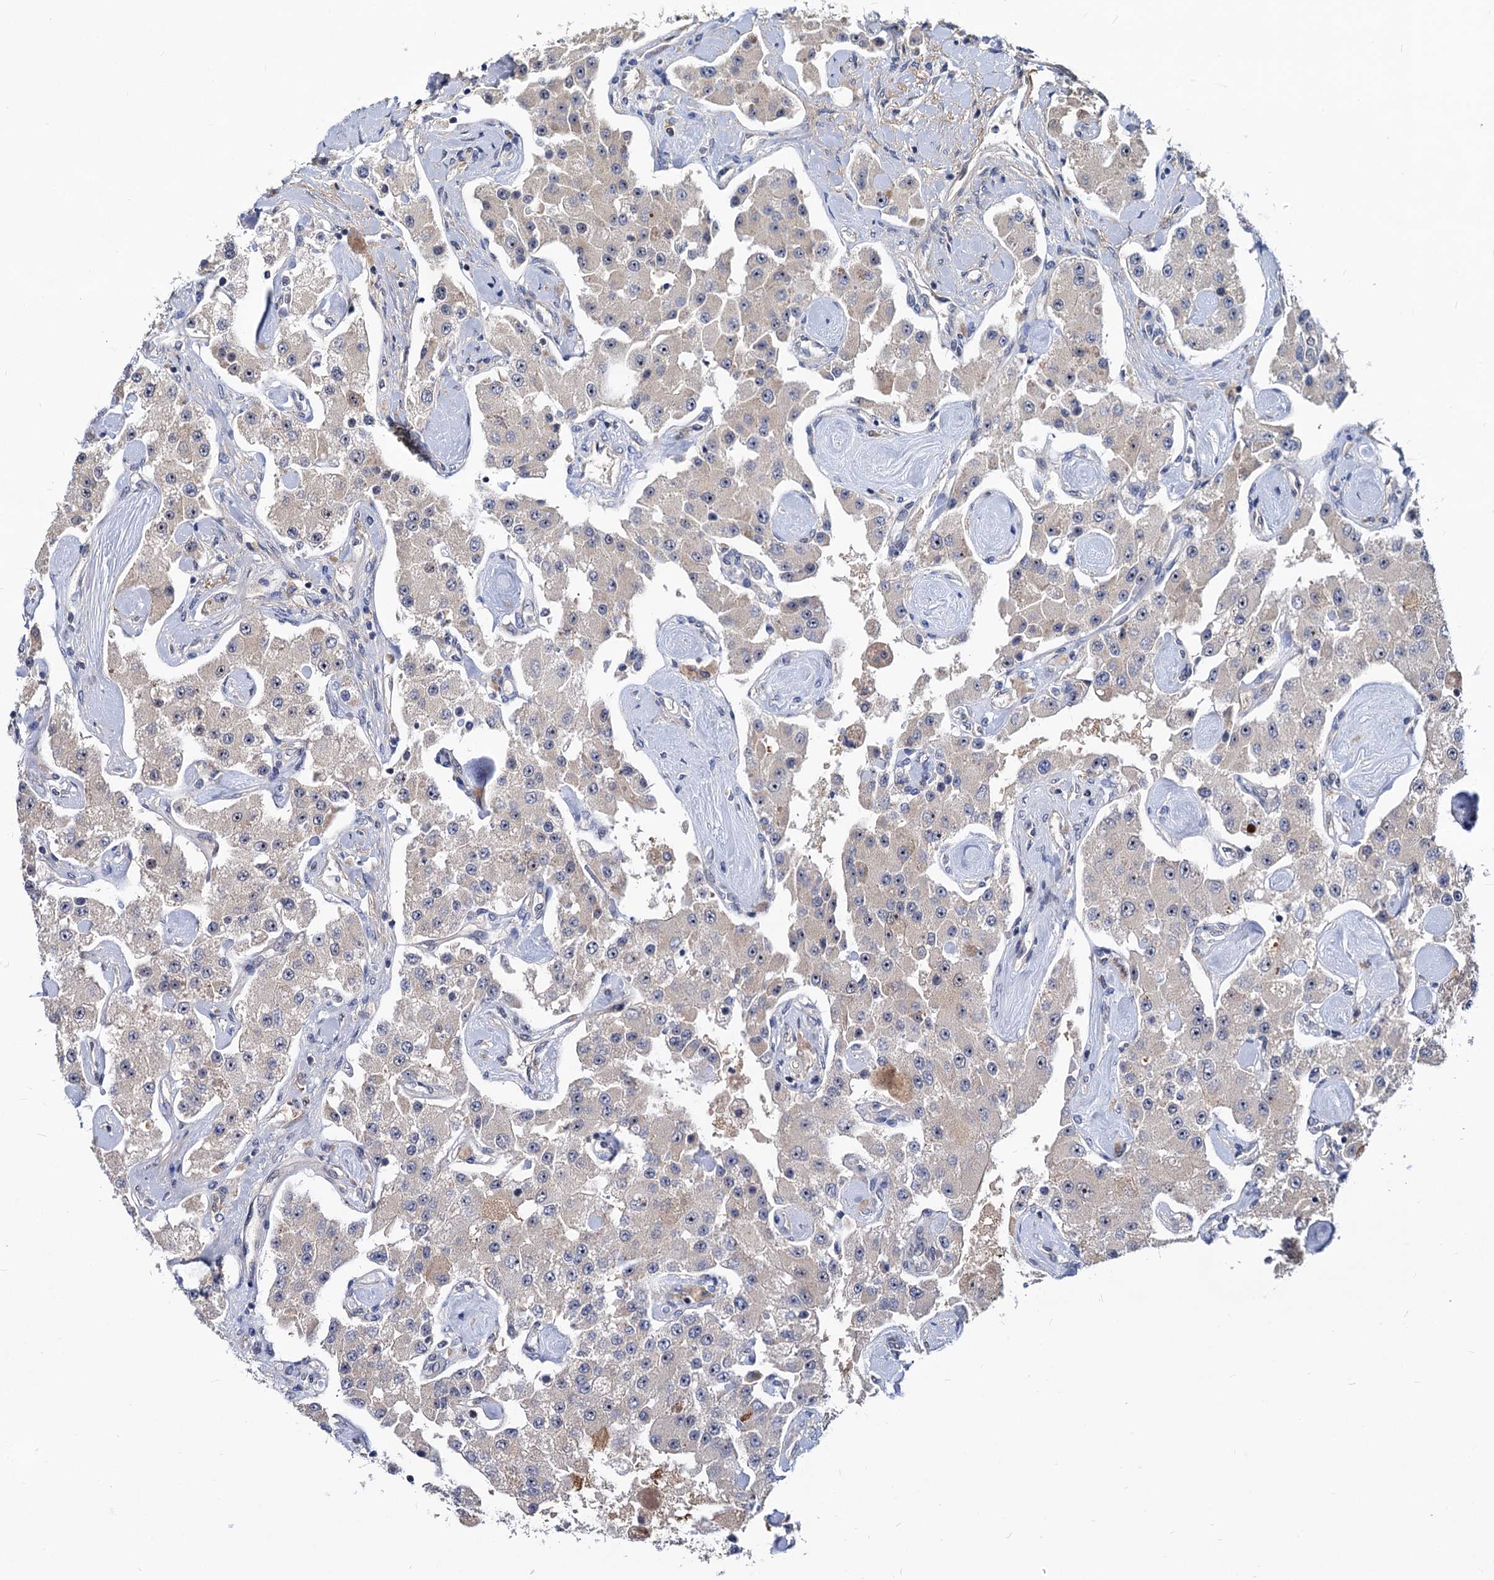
{"staining": {"intensity": "negative", "quantity": "none", "location": "none"}, "tissue": "carcinoid", "cell_type": "Tumor cells", "image_type": "cancer", "snomed": [{"axis": "morphology", "description": "Carcinoid, malignant, NOS"}, {"axis": "topography", "description": "Pancreas"}], "caption": "The micrograph exhibits no staining of tumor cells in malignant carcinoid.", "gene": "SNX15", "patient": {"sex": "male", "age": 41}}